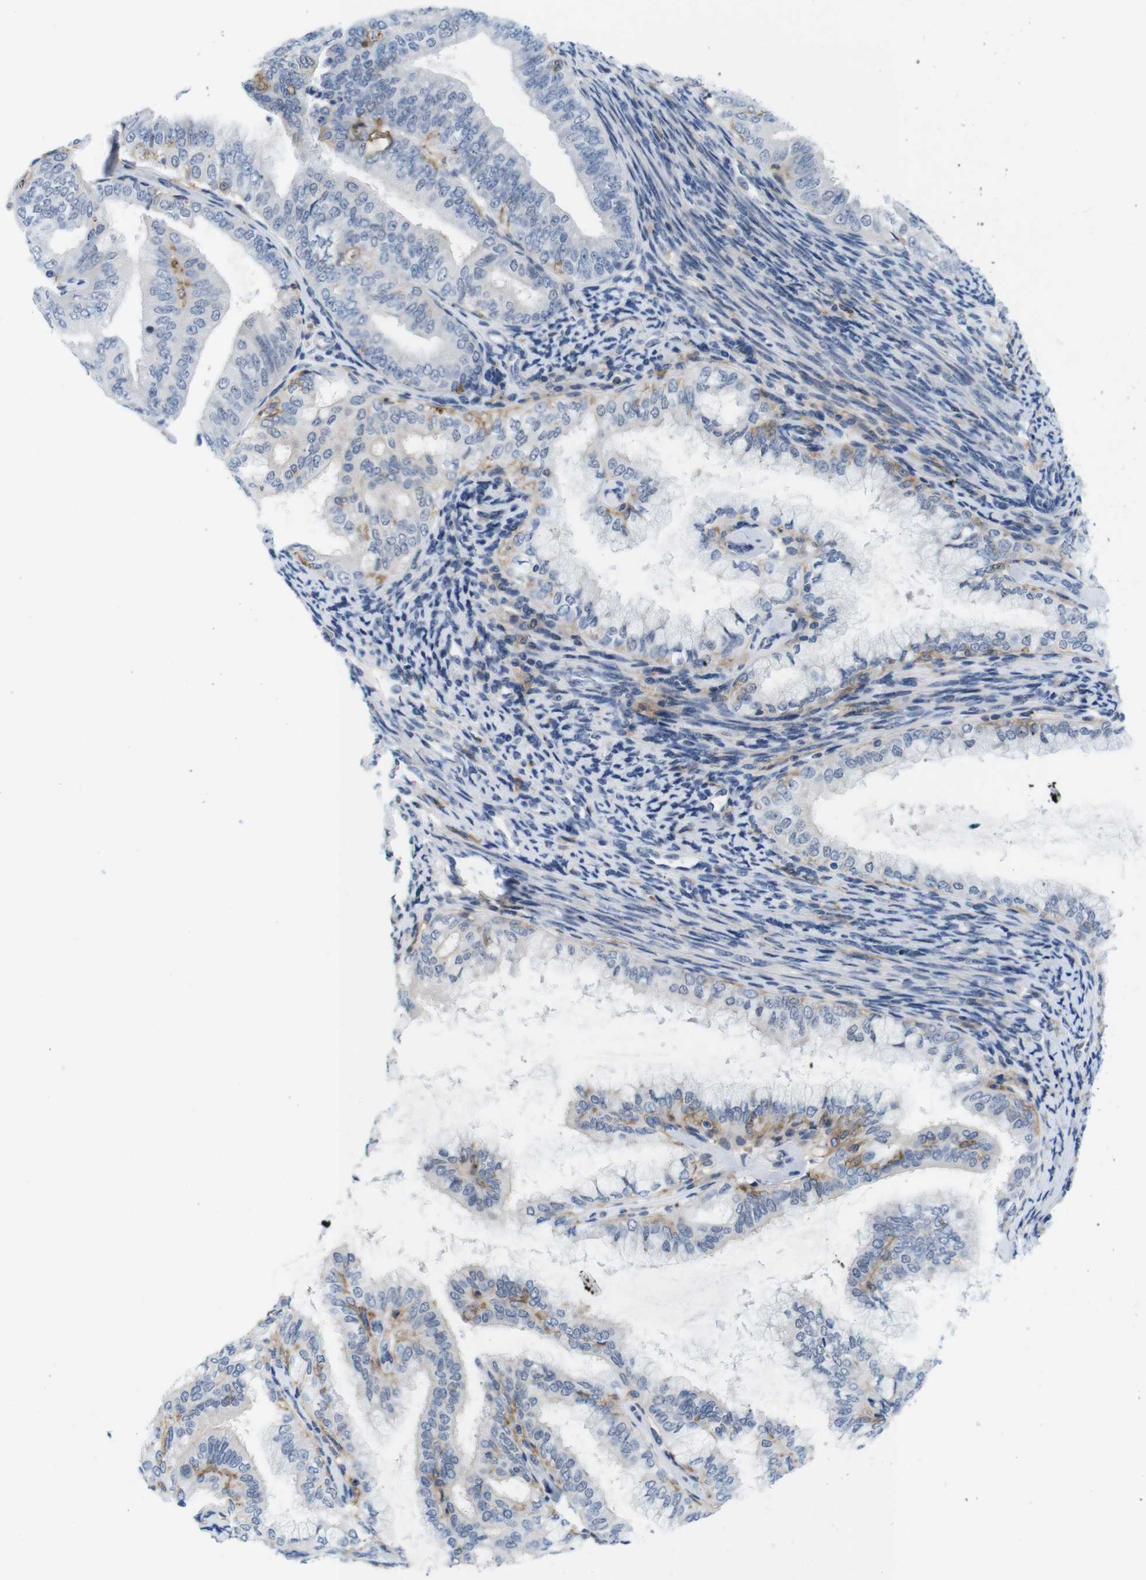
{"staining": {"intensity": "negative", "quantity": "none", "location": "none"}, "tissue": "endometrial cancer", "cell_type": "Tumor cells", "image_type": "cancer", "snomed": [{"axis": "morphology", "description": "Adenocarcinoma, NOS"}, {"axis": "topography", "description": "Endometrium"}], "caption": "High magnification brightfield microscopy of endometrial adenocarcinoma stained with DAB (3,3'-diaminobenzidine) (brown) and counterstained with hematoxylin (blue): tumor cells show no significant staining.", "gene": "CD300C", "patient": {"sex": "female", "age": 63}}